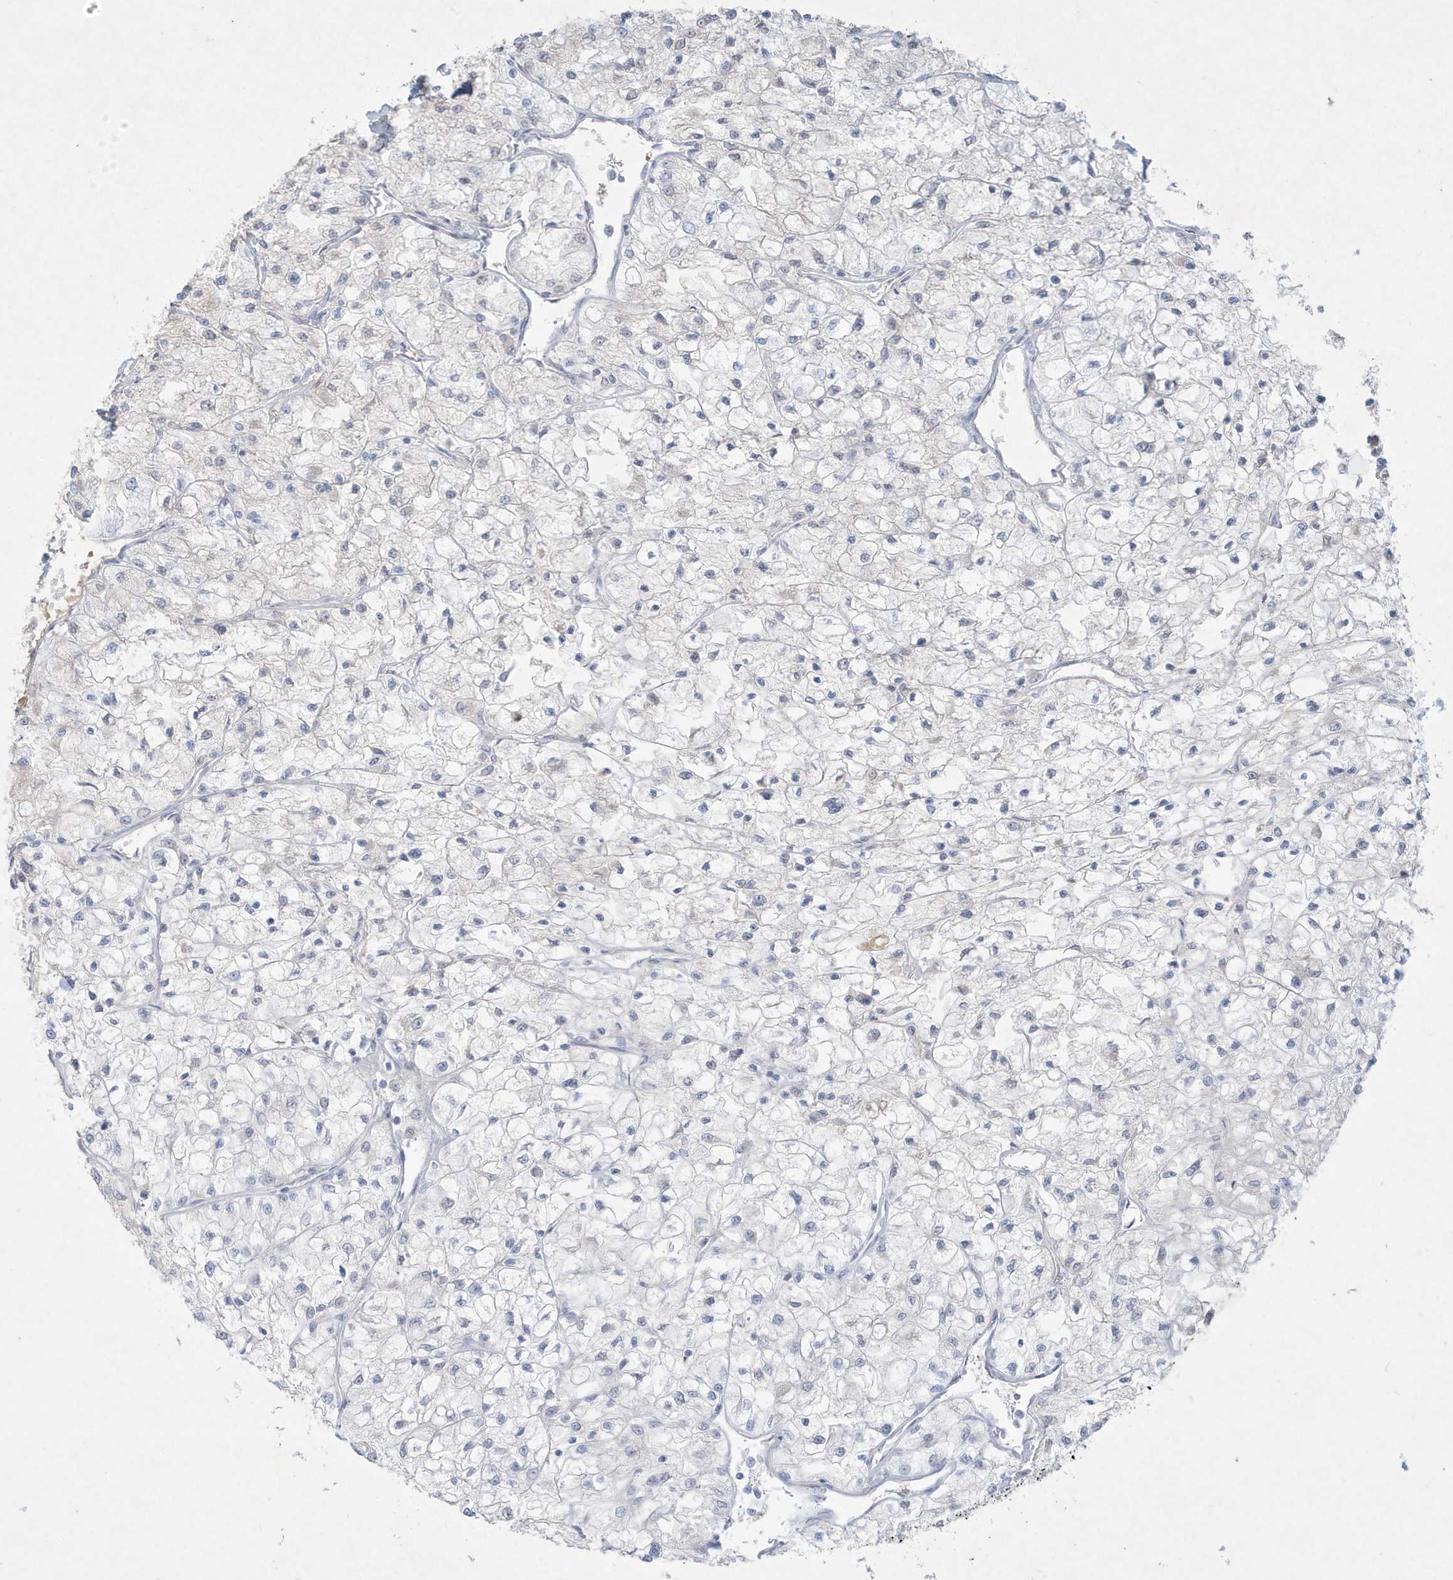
{"staining": {"intensity": "negative", "quantity": "none", "location": "none"}, "tissue": "renal cancer", "cell_type": "Tumor cells", "image_type": "cancer", "snomed": [{"axis": "morphology", "description": "Adenocarcinoma, NOS"}, {"axis": "topography", "description": "Kidney"}], "caption": "Photomicrograph shows no protein positivity in tumor cells of adenocarcinoma (renal) tissue.", "gene": "CCDC24", "patient": {"sex": "male", "age": 80}}